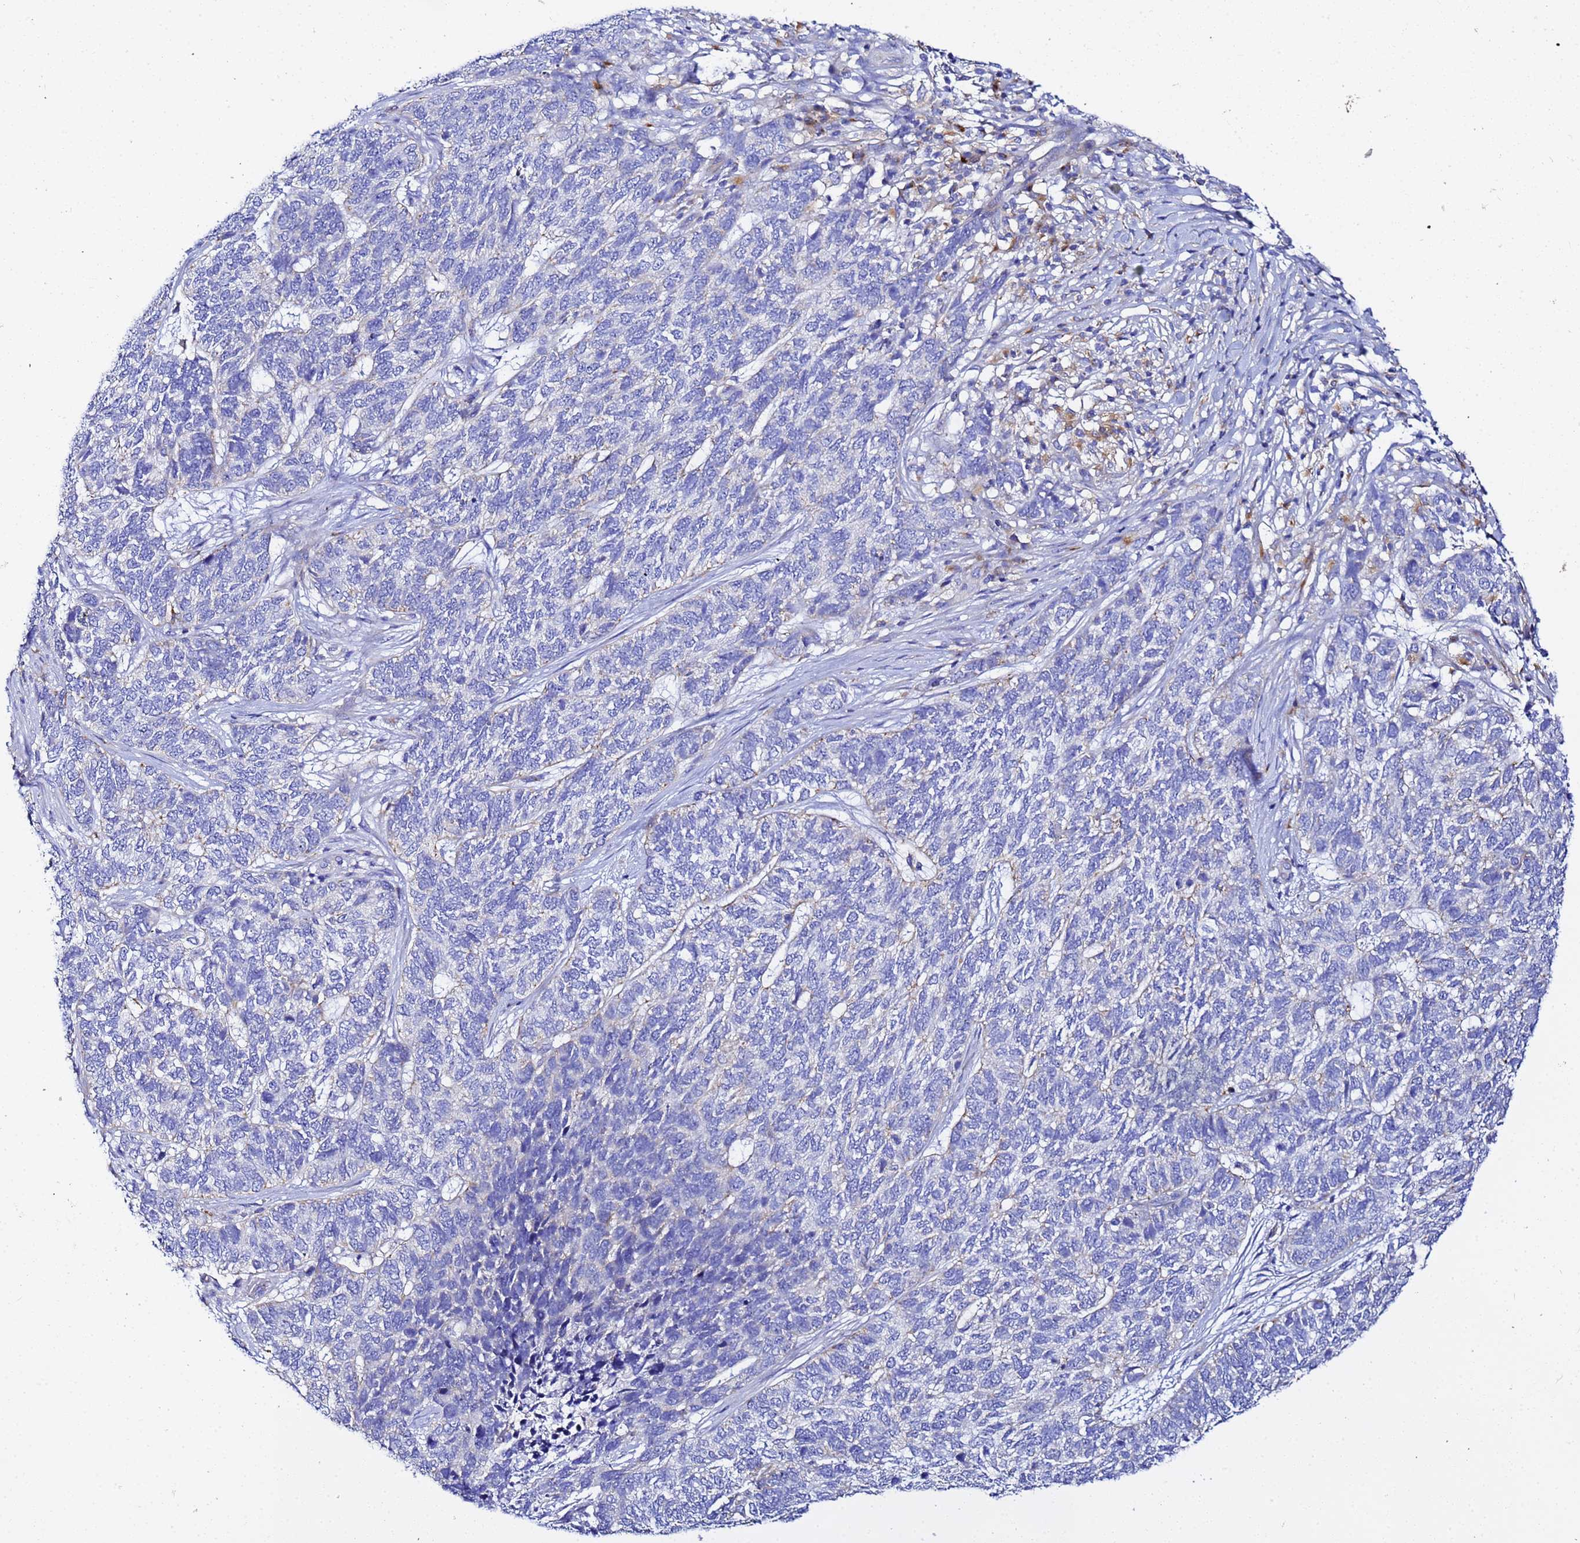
{"staining": {"intensity": "negative", "quantity": "none", "location": "none"}, "tissue": "skin cancer", "cell_type": "Tumor cells", "image_type": "cancer", "snomed": [{"axis": "morphology", "description": "Basal cell carcinoma"}, {"axis": "topography", "description": "Skin"}], "caption": "High power microscopy image of an immunohistochemistry photomicrograph of skin cancer, revealing no significant expression in tumor cells.", "gene": "VTI1B", "patient": {"sex": "female", "age": 65}}